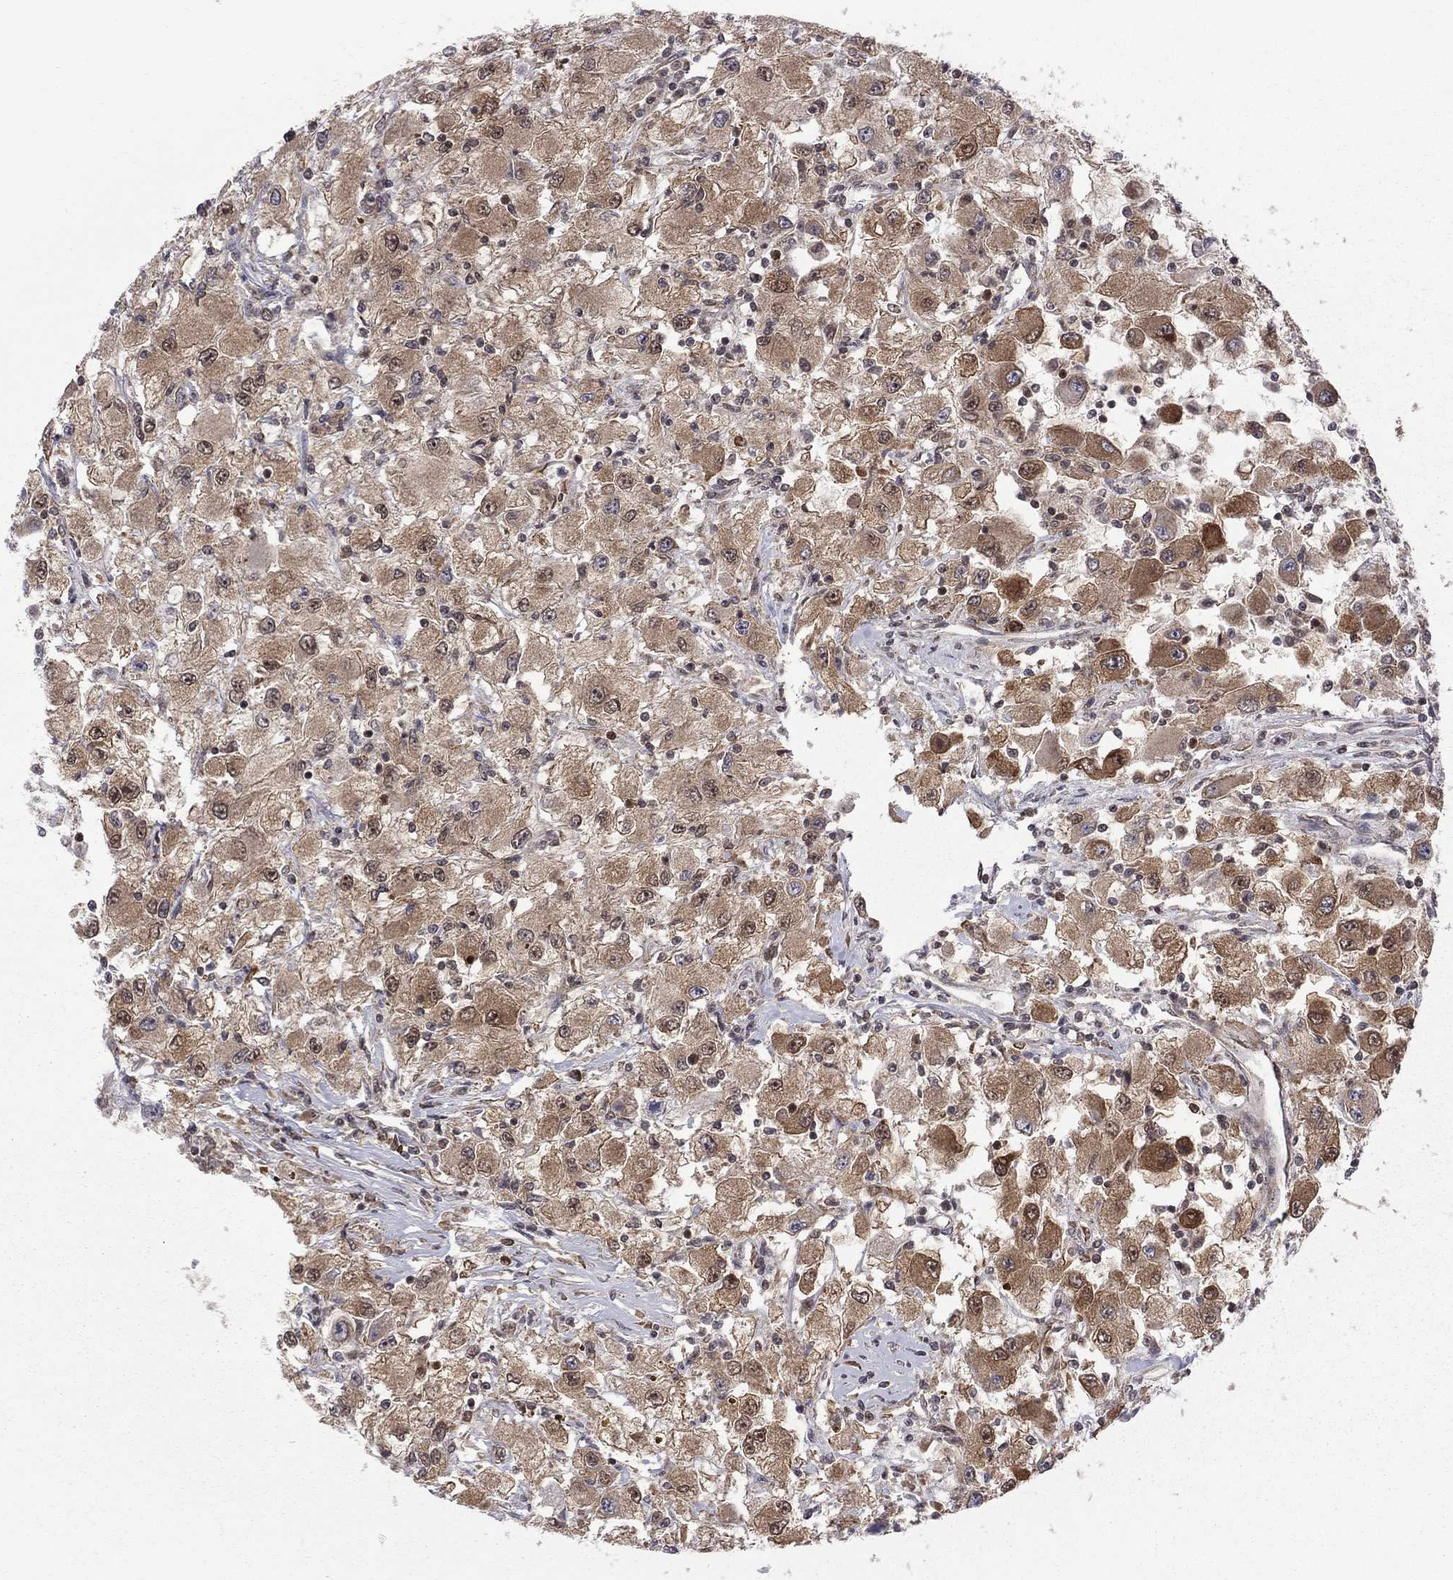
{"staining": {"intensity": "moderate", "quantity": ">75%", "location": "cytoplasmic/membranous"}, "tissue": "renal cancer", "cell_type": "Tumor cells", "image_type": "cancer", "snomed": [{"axis": "morphology", "description": "Adenocarcinoma, NOS"}, {"axis": "topography", "description": "Kidney"}], "caption": "Tumor cells show medium levels of moderate cytoplasmic/membranous staining in approximately >75% of cells in human renal adenocarcinoma.", "gene": "NAA50", "patient": {"sex": "female", "age": 67}}